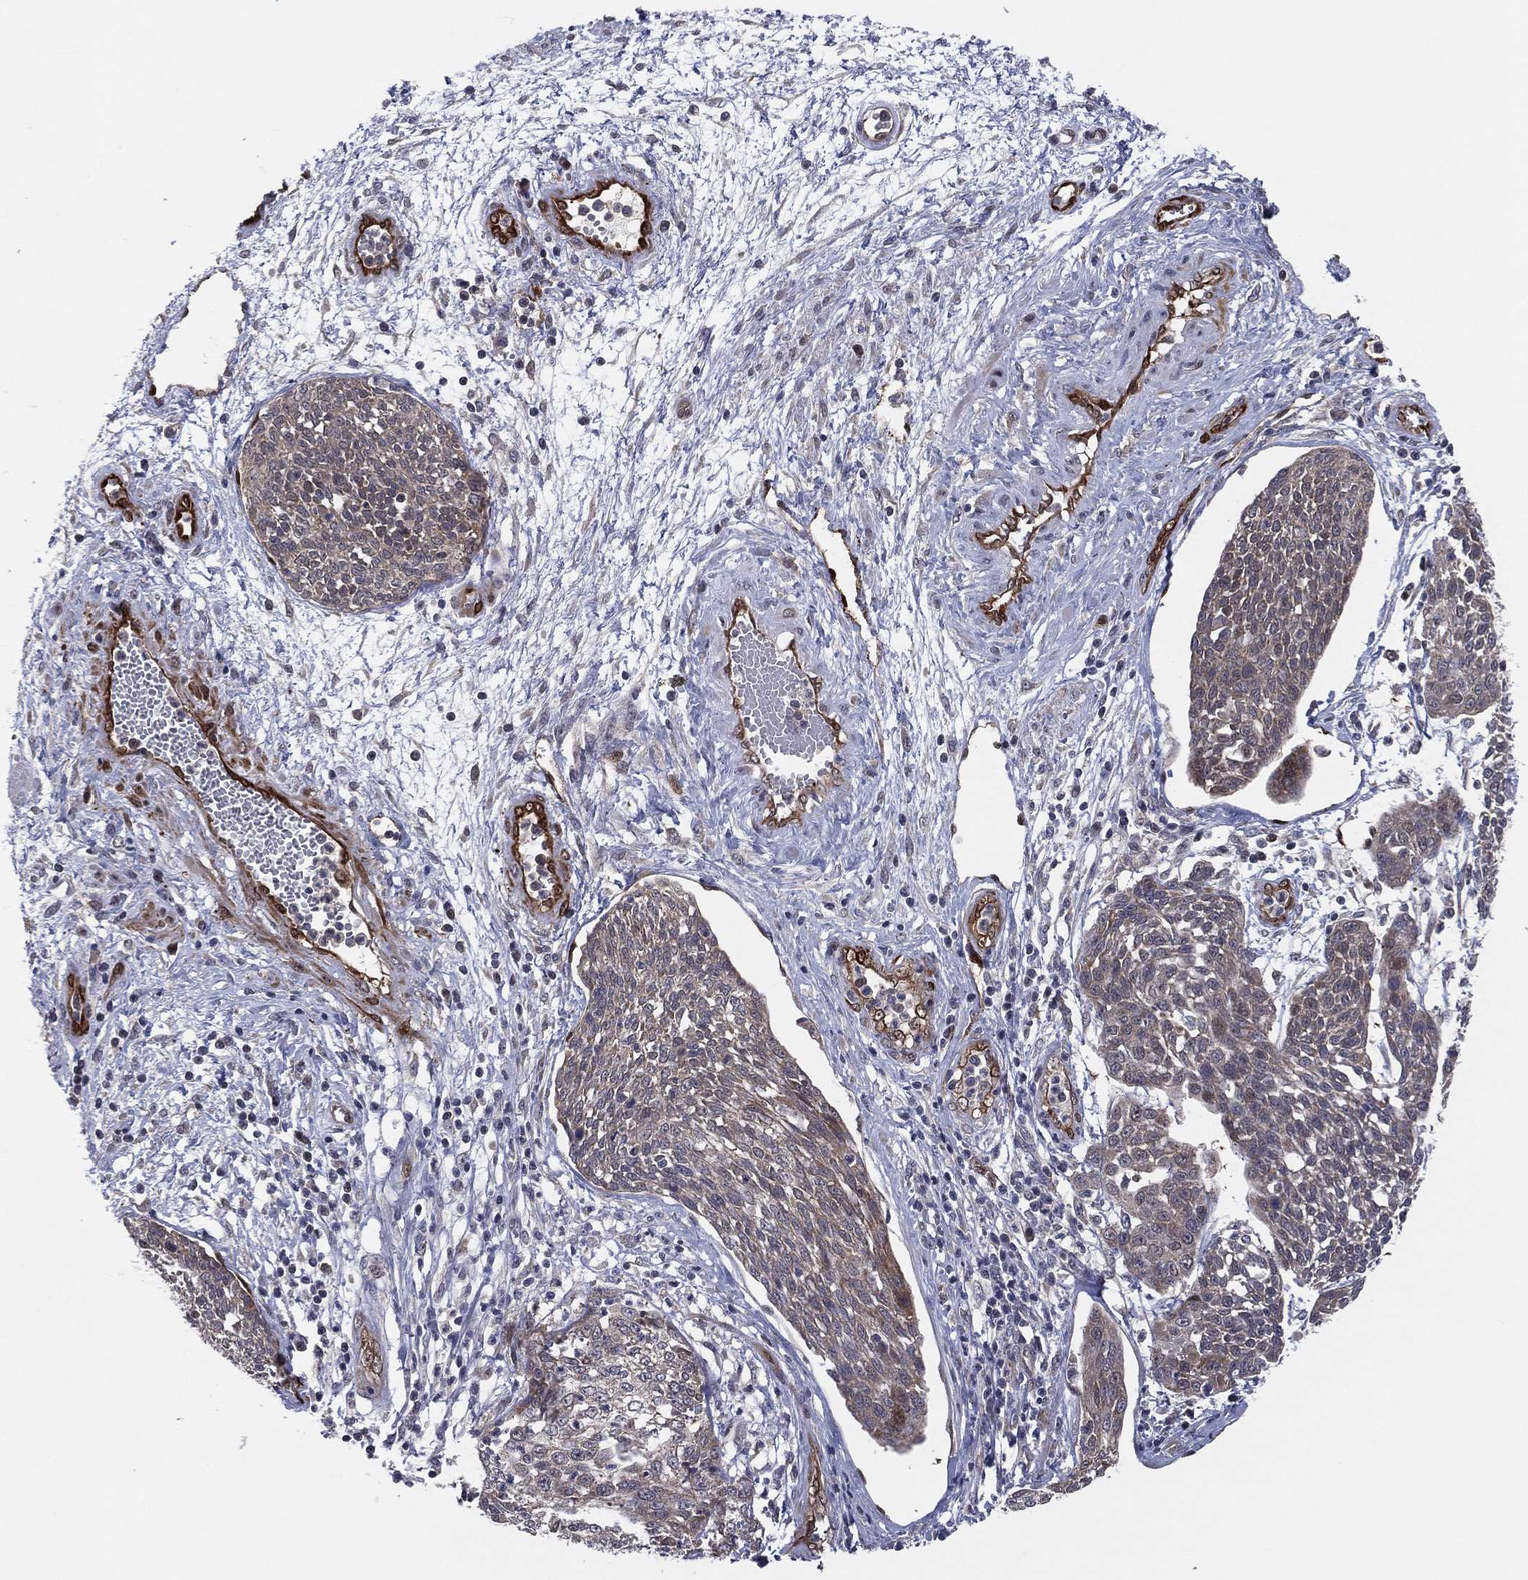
{"staining": {"intensity": "negative", "quantity": "none", "location": "none"}, "tissue": "cervical cancer", "cell_type": "Tumor cells", "image_type": "cancer", "snomed": [{"axis": "morphology", "description": "Squamous cell carcinoma, NOS"}, {"axis": "topography", "description": "Cervix"}], "caption": "Immunohistochemistry histopathology image of neoplastic tissue: human cervical squamous cell carcinoma stained with DAB (3,3'-diaminobenzidine) reveals no significant protein positivity in tumor cells.", "gene": "SNCG", "patient": {"sex": "female", "age": 34}}